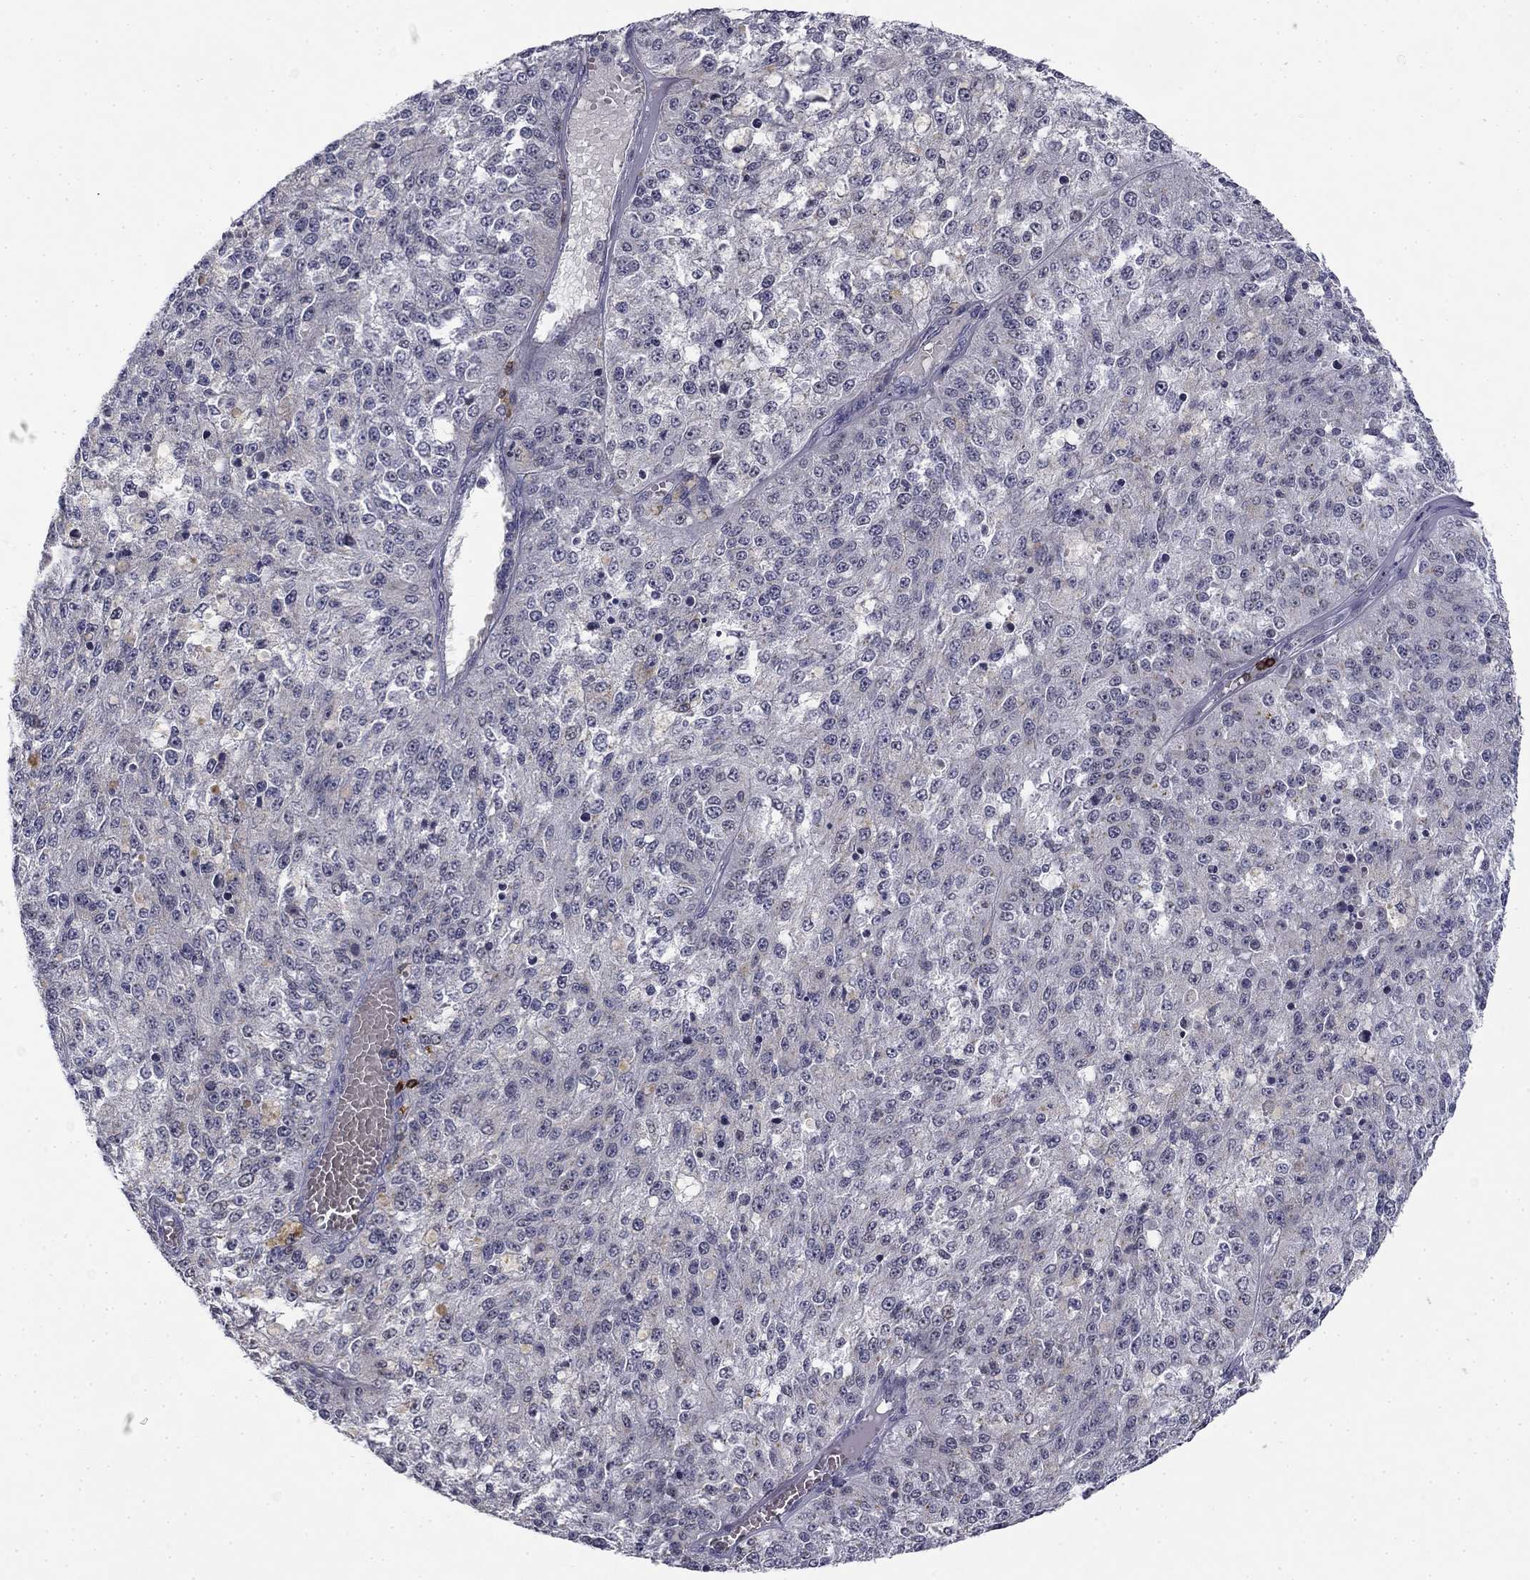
{"staining": {"intensity": "negative", "quantity": "none", "location": "none"}, "tissue": "melanoma", "cell_type": "Tumor cells", "image_type": "cancer", "snomed": [{"axis": "morphology", "description": "Malignant melanoma, Metastatic site"}, {"axis": "topography", "description": "Lymph node"}], "caption": "Human malignant melanoma (metastatic site) stained for a protein using IHC demonstrates no expression in tumor cells.", "gene": "TRAT1", "patient": {"sex": "female", "age": 64}}